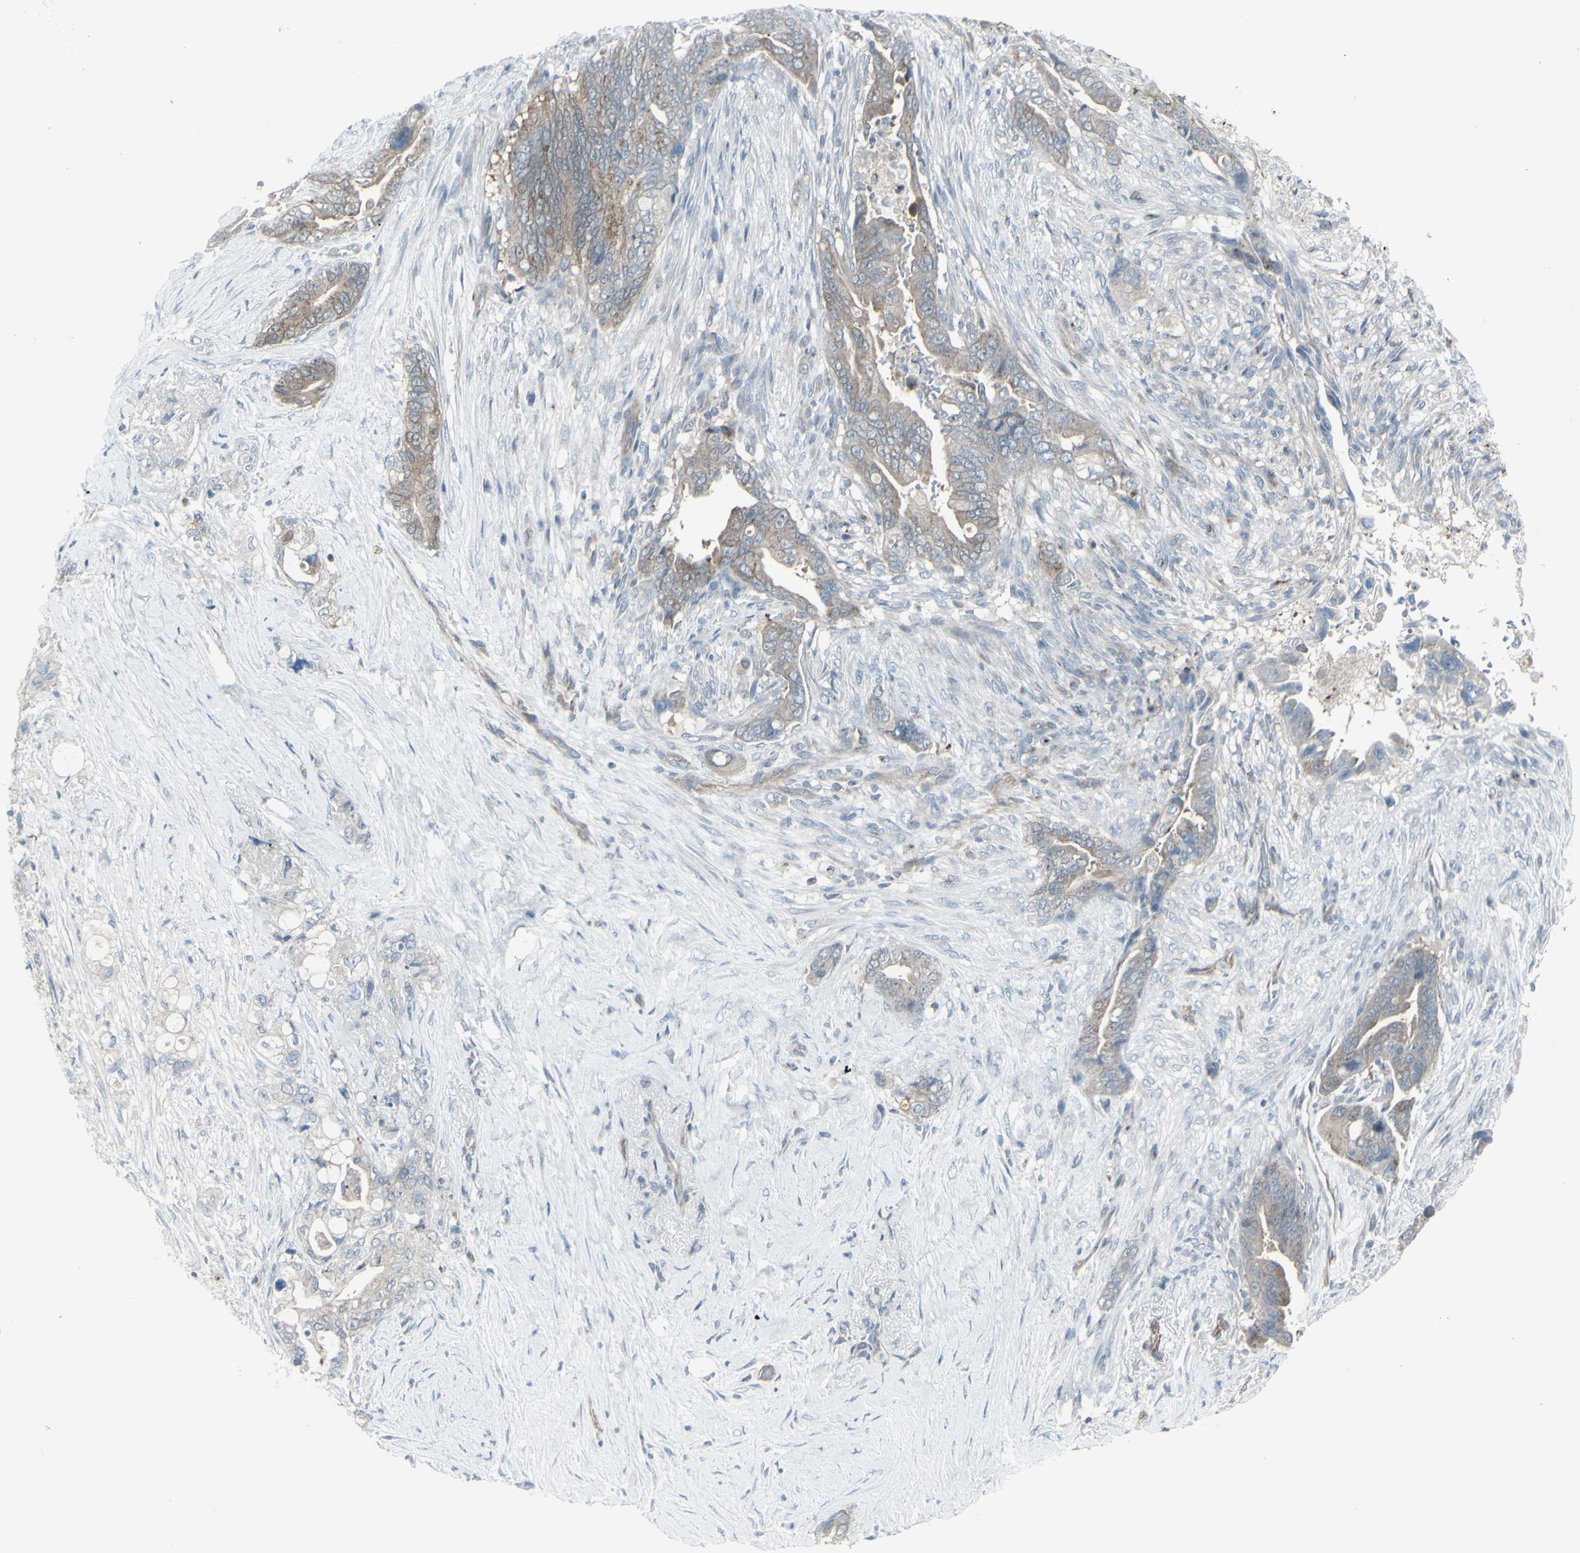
{"staining": {"intensity": "moderate", "quantity": "25%-75%", "location": "cytoplasmic/membranous"}, "tissue": "pancreatic cancer", "cell_type": "Tumor cells", "image_type": "cancer", "snomed": [{"axis": "morphology", "description": "Adenocarcinoma, NOS"}, {"axis": "topography", "description": "Pancreas"}], "caption": "Immunohistochemical staining of human pancreatic adenocarcinoma reveals medium levels of moderate cytoplasmic/membranous protein expression in about 25%-75% of tumor cells.", "gene": "GALNT6", "patient": {"sex": "male", "age": 70}}